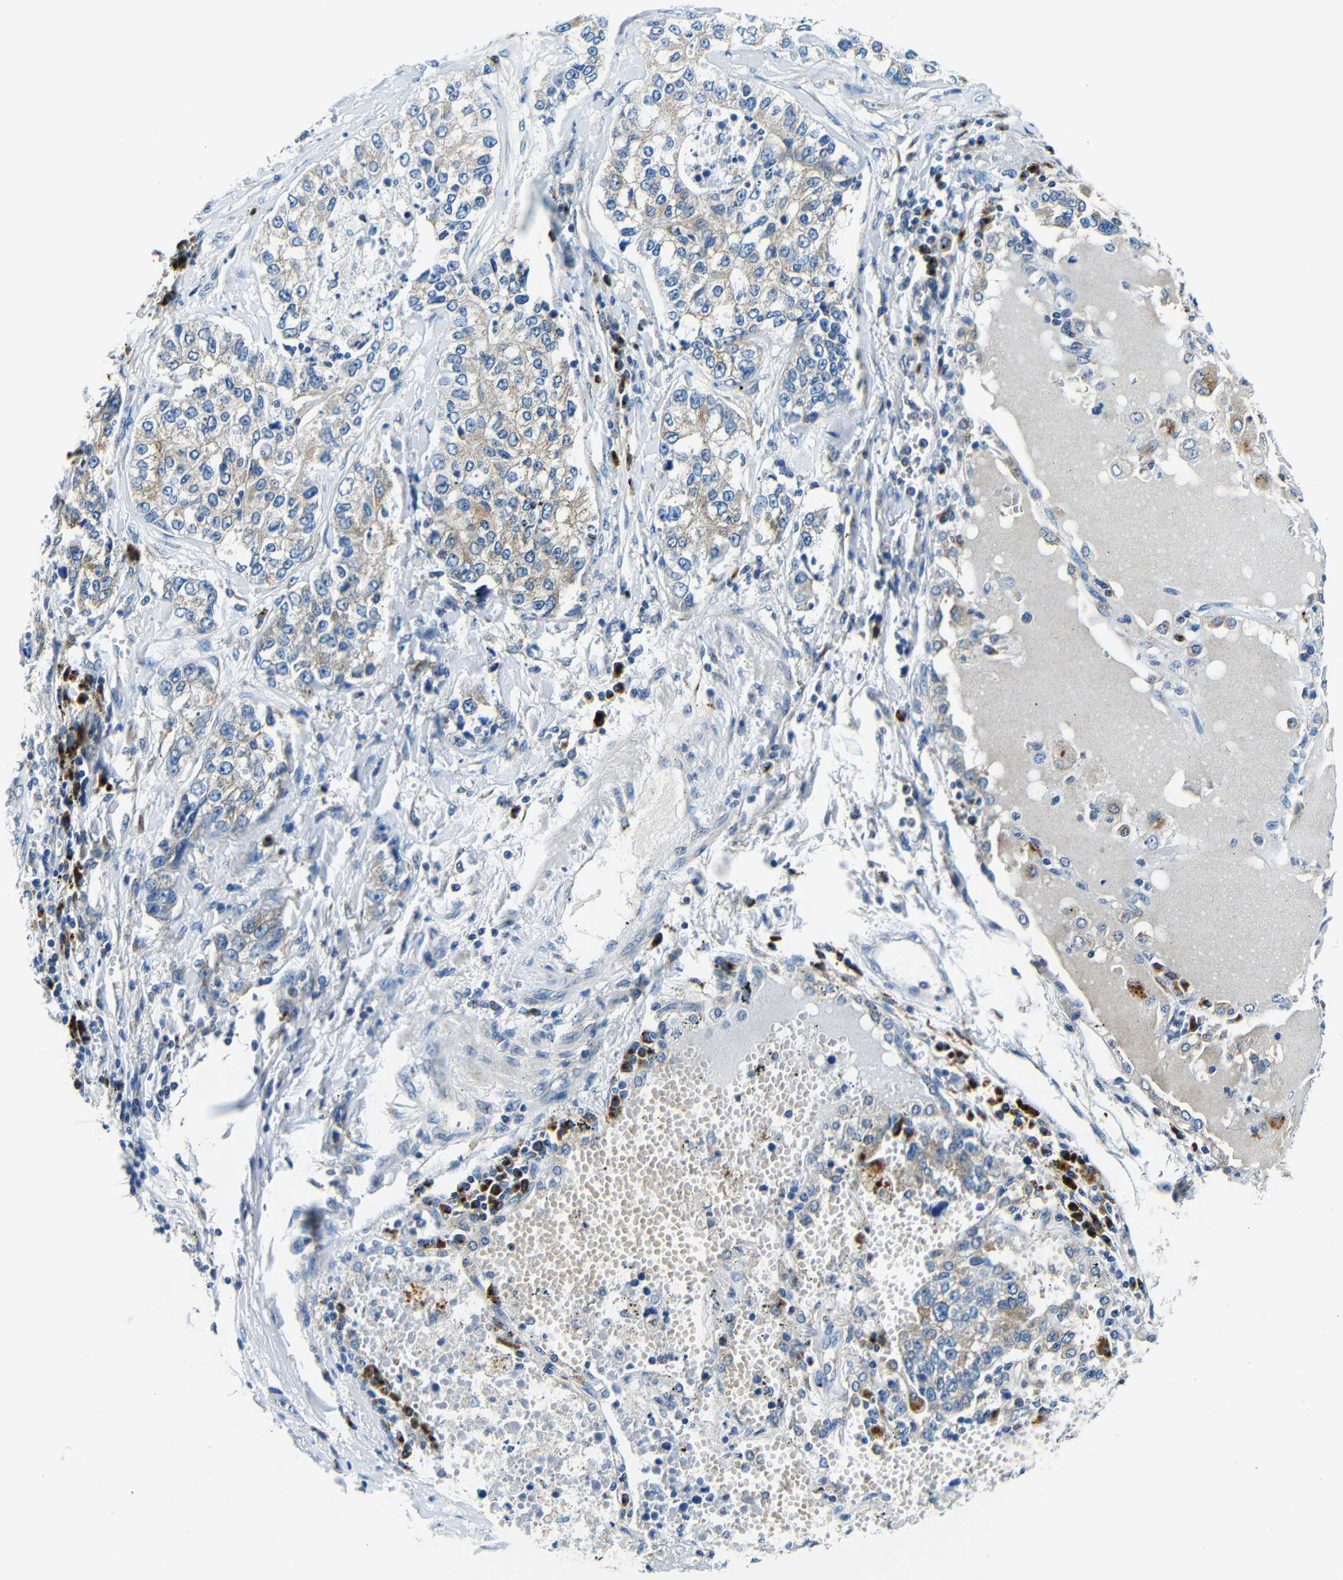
{"staining": {"intensity": "weak", "quantity": "25%-75%", "location": "cytoplasmic/membranous"}, "tissue": "lung cancer", "cell_type": "Tumor cells", "image_type": "cancer", "snomed": [{"axis": "morphology", "description": "Adenocarcinoma, NOS"}, {"axis": "topography", "description": "Lung"}], "caption": "A photomicrograph of human adenocarcinoma (lung) stained for a protein reveals weak cytoplasmic/membranous brown staining in tumor cells.", "gene": "USO1", "patient": {"sex": "male", "age": 49}}